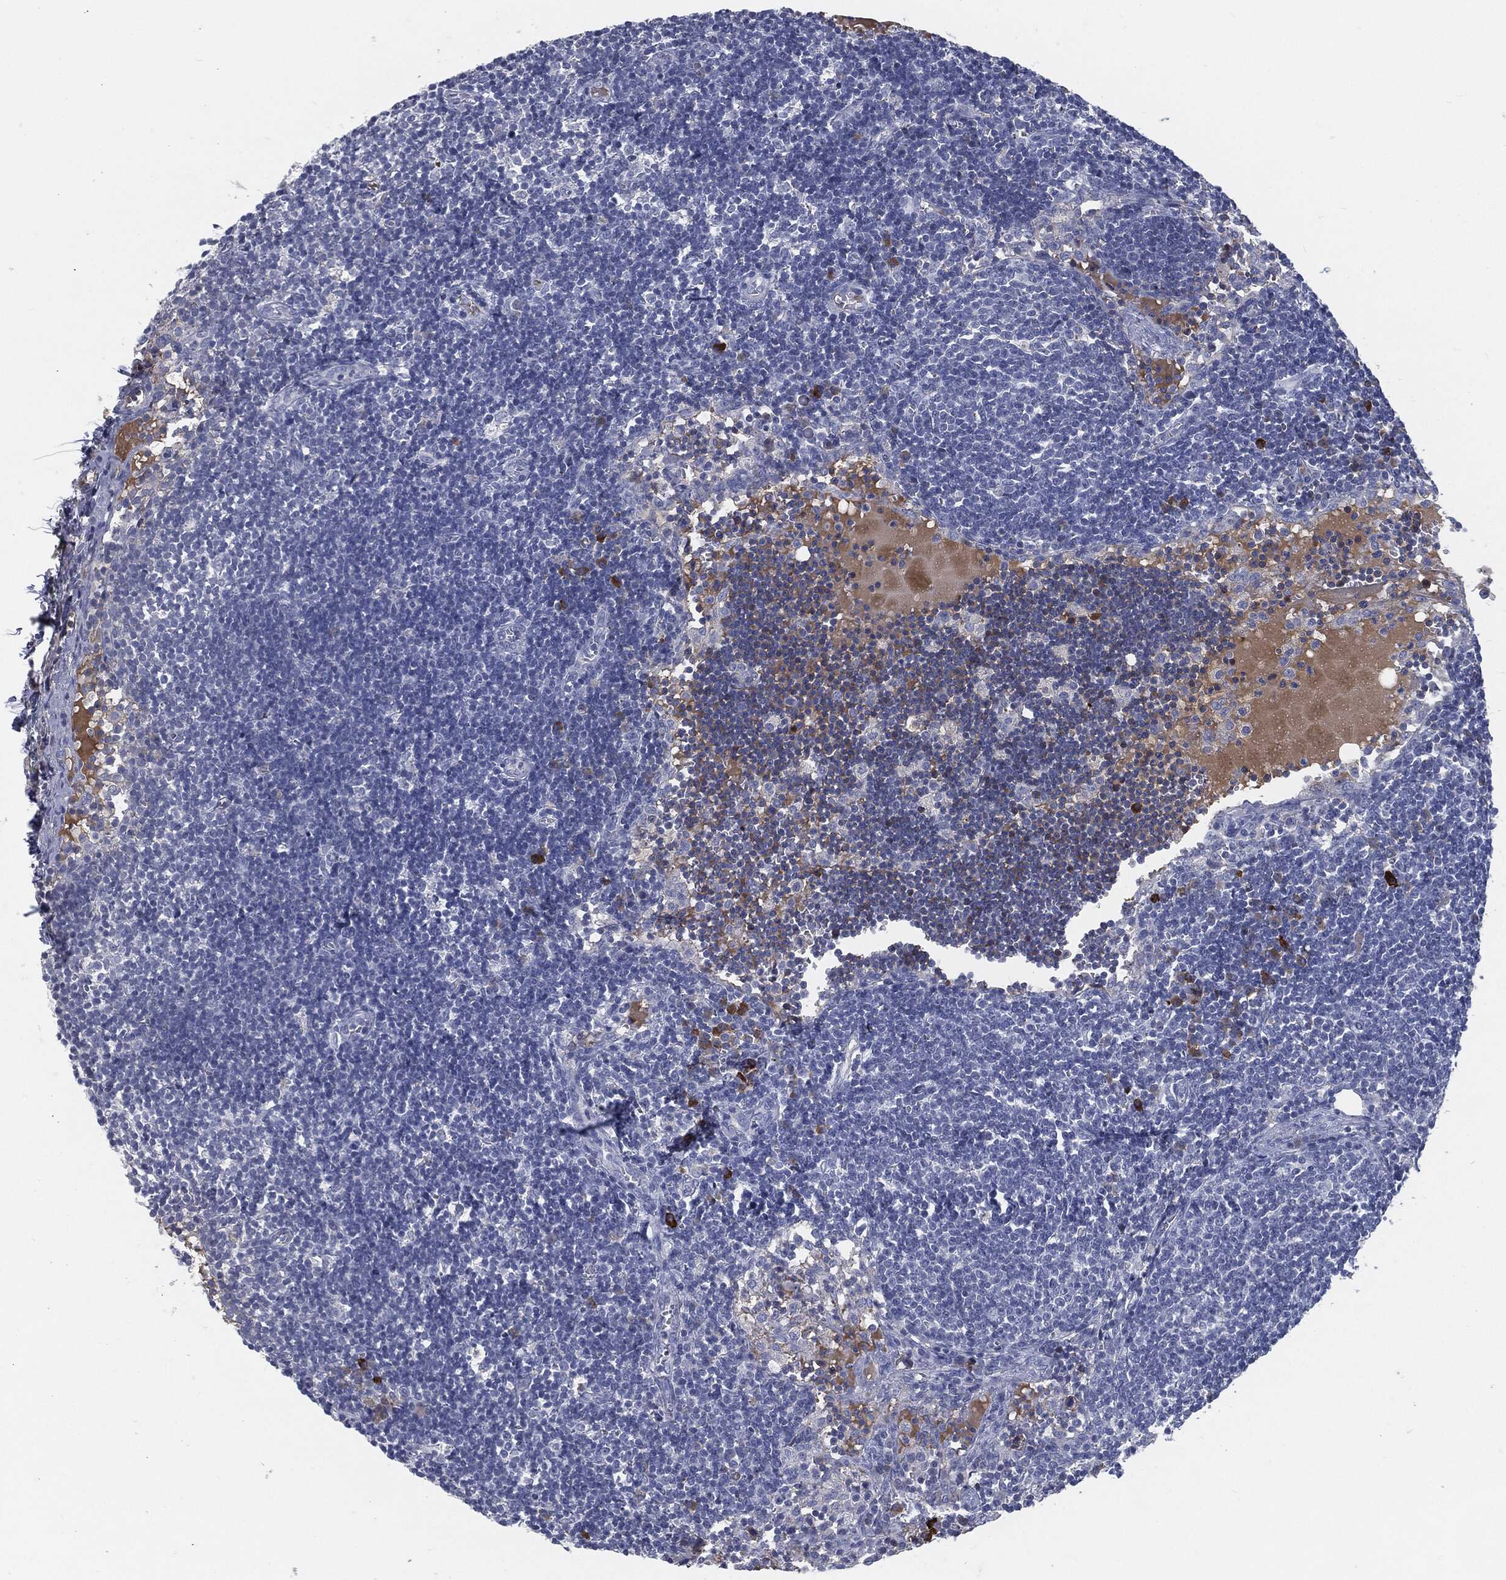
{"staining": {"intensity": "strong", "quantity": "<25%", "location": "cytoplasmic/membranous"}, "tissue": "lymph node", "cell_type": "Non-germinal center cells", "image_type": "normal", "snomed": [{"axis": "morphology", "description": "Normal tissue, NOS"}, {"axis": "morphology", "description": "Adenocarcinoma, NOS"}, {"axis": "topography", "description": "Lymph node"}, {"axis": "topography", "description": "Pancreas"}], "caption": "Immunohistochemistry (IHC) of normal human lymph node demonstrates medium levels of strong cytoplasmic/membranous staining in about <25% of non-germinal center cells. The staining is performed using DAB (3,3'-diaminobenzidine) brown chromogen to label protein expression. The nuclei are counter-stained blue using hematoxylin.", "gene": "MST1", "patient": {"sex": "female", "age": 58}}